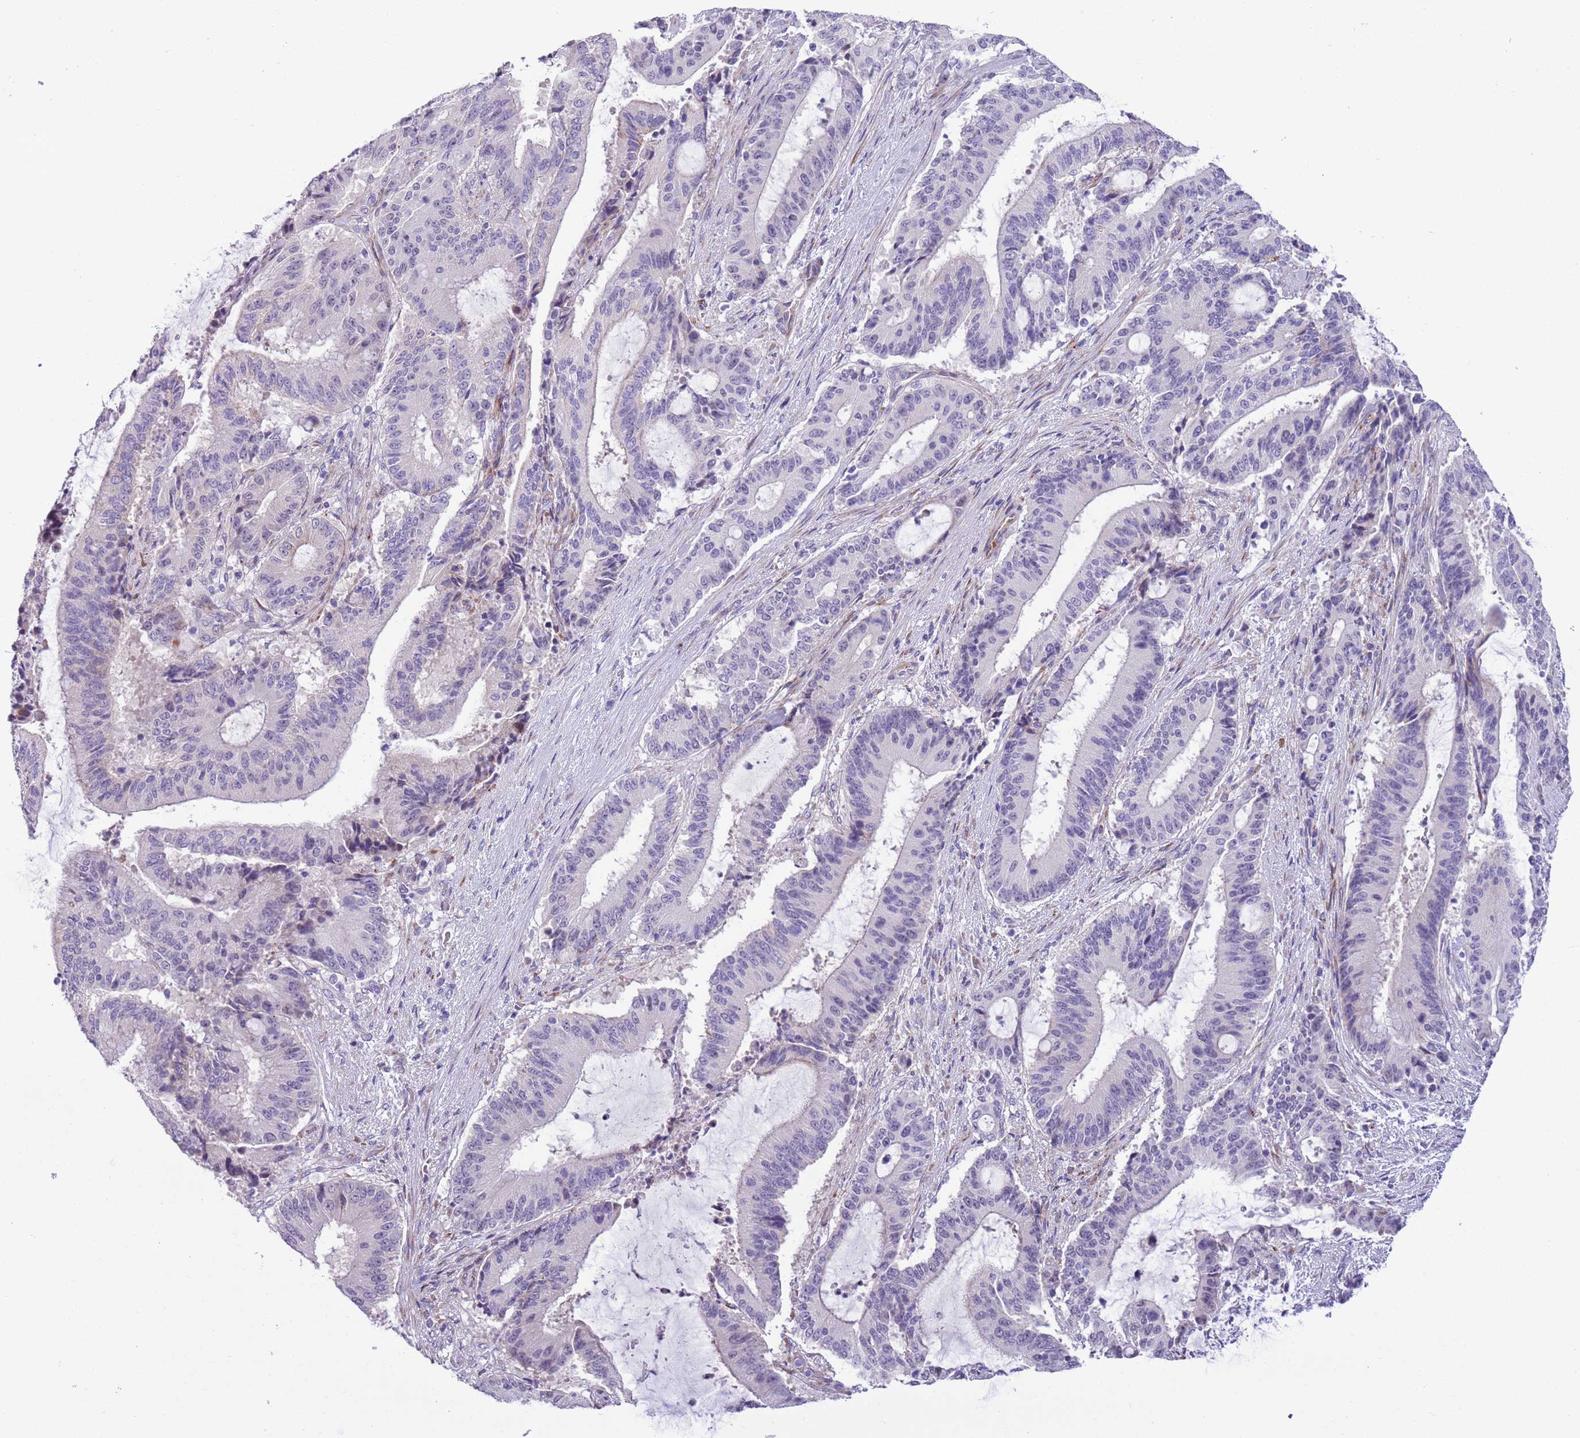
{"staining": {"intensity": "negative", "quantity": "none", "location": "none"}, "tissue": "liver cancer", "cell_type": "Tumor cells", "image_type": "cancer", "snomed": [{"axis": "morphology", "description": "Normal tissue, NOS"}, {"axis": "morphology", "description": "Cholangiocarcinoma"}, {"axis": "topography", "description": "Liver"}, {"axis": "topography", "description": "Peripheral nerve tissue"}], "caption": "DAB (3,3'-diaminobenzidine) immunohistochemical staining of human cholangiocarcinoma (liver) shows no significant expression in tumor cells.", "gene": "MRPL32", "patient": {"sex": "female", "age": 73}}